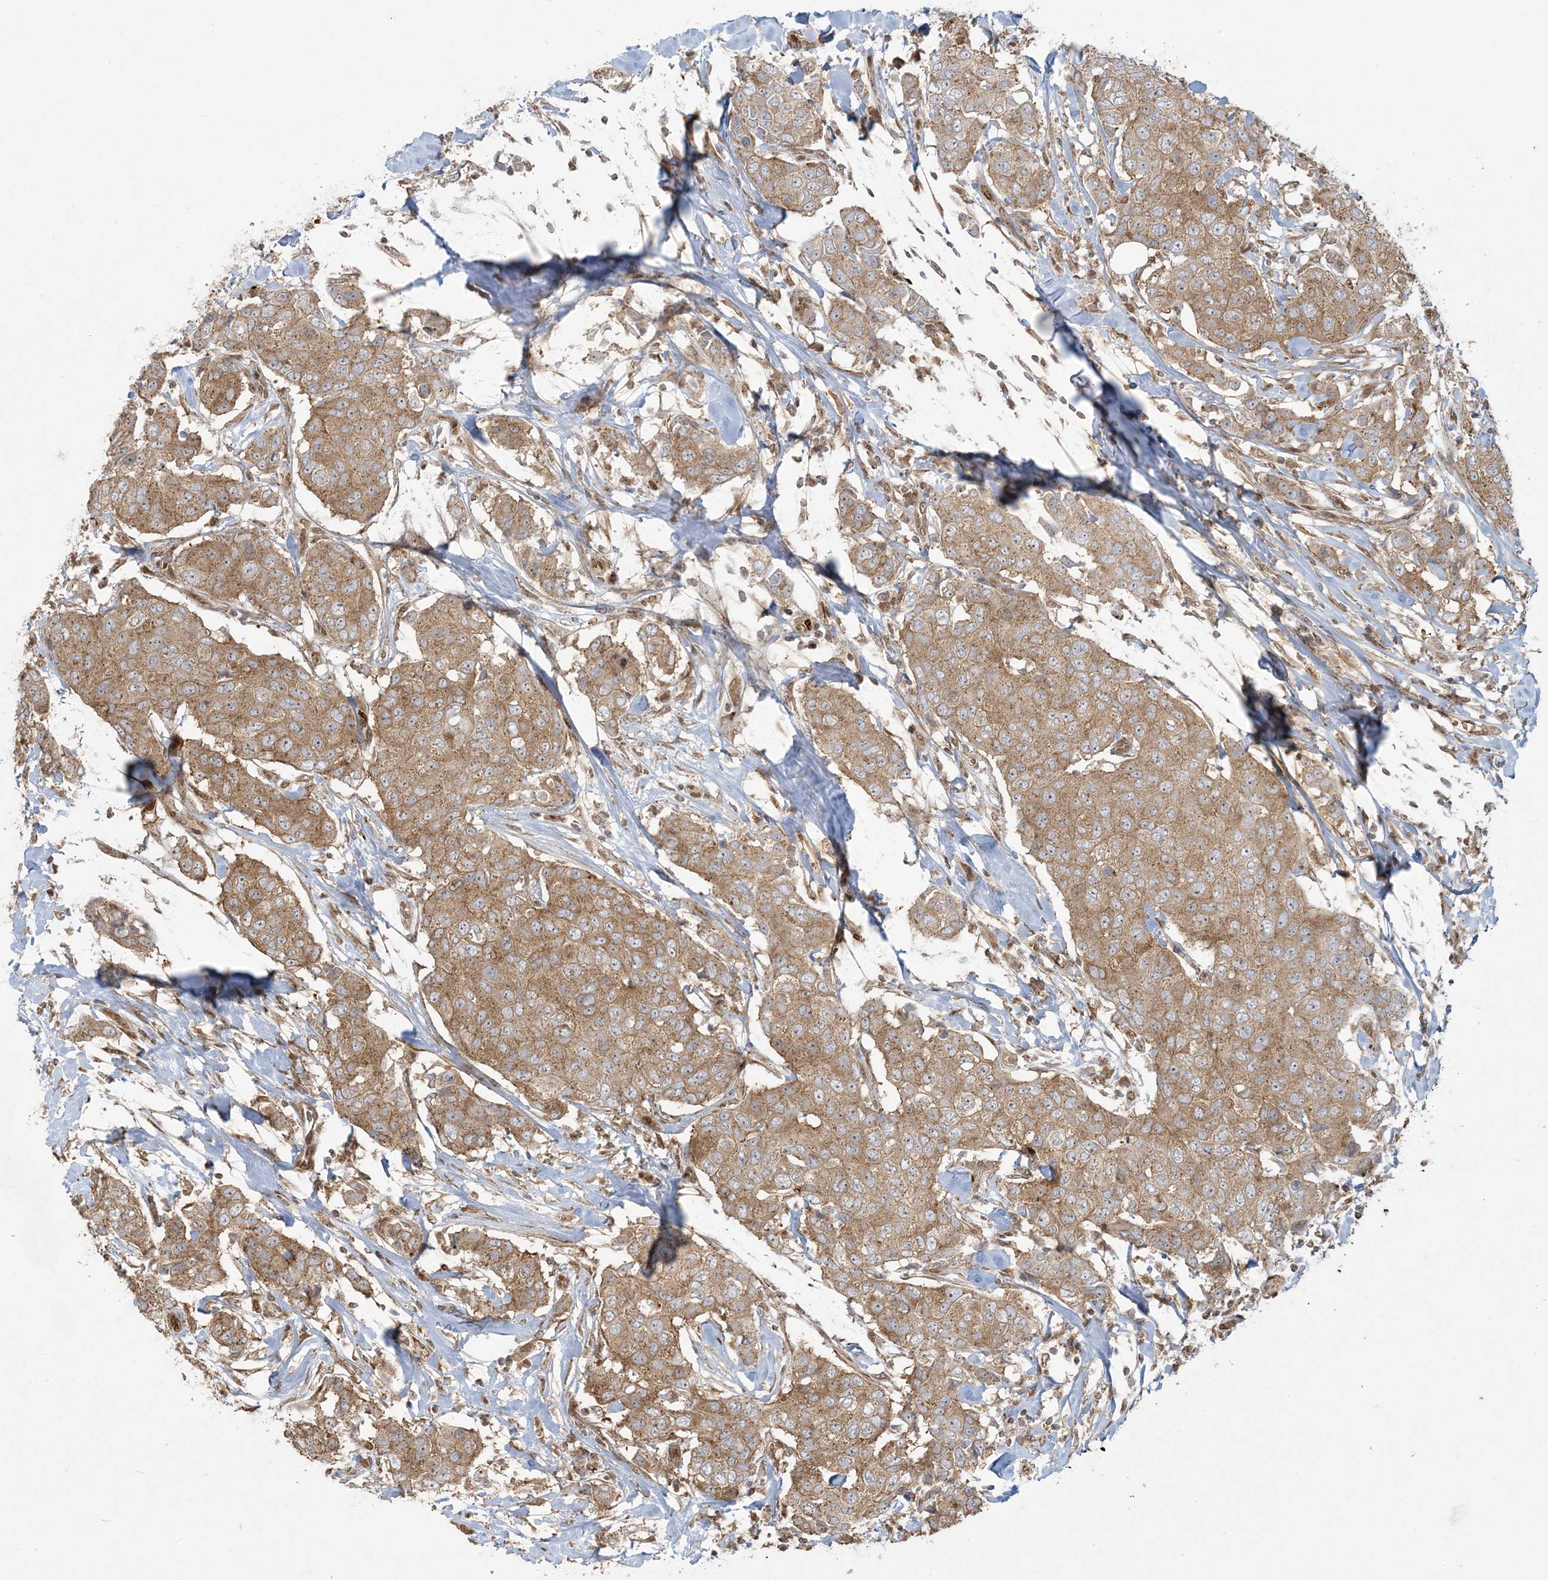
{"staining": {"intensity": "moderate", "quantity": ">75%", "location": "cytoplasmic/membranous"}, "tissue": "breast cancer", "cell_type": "Tumor cells", "image_type": "cancer", "snomed": [{"axis": "morphology", "description": "Duct carcinoma"}, {"axis": "topography", "description": "Breast"}], "caption": "Moderate cytoplasmic/membranous staining is identified in approximately >75% of tumor cells in breast cancer (intraductal carcinoma).", "gene": "ABCF3", "patient": {"sex": "female", "age": 80}}